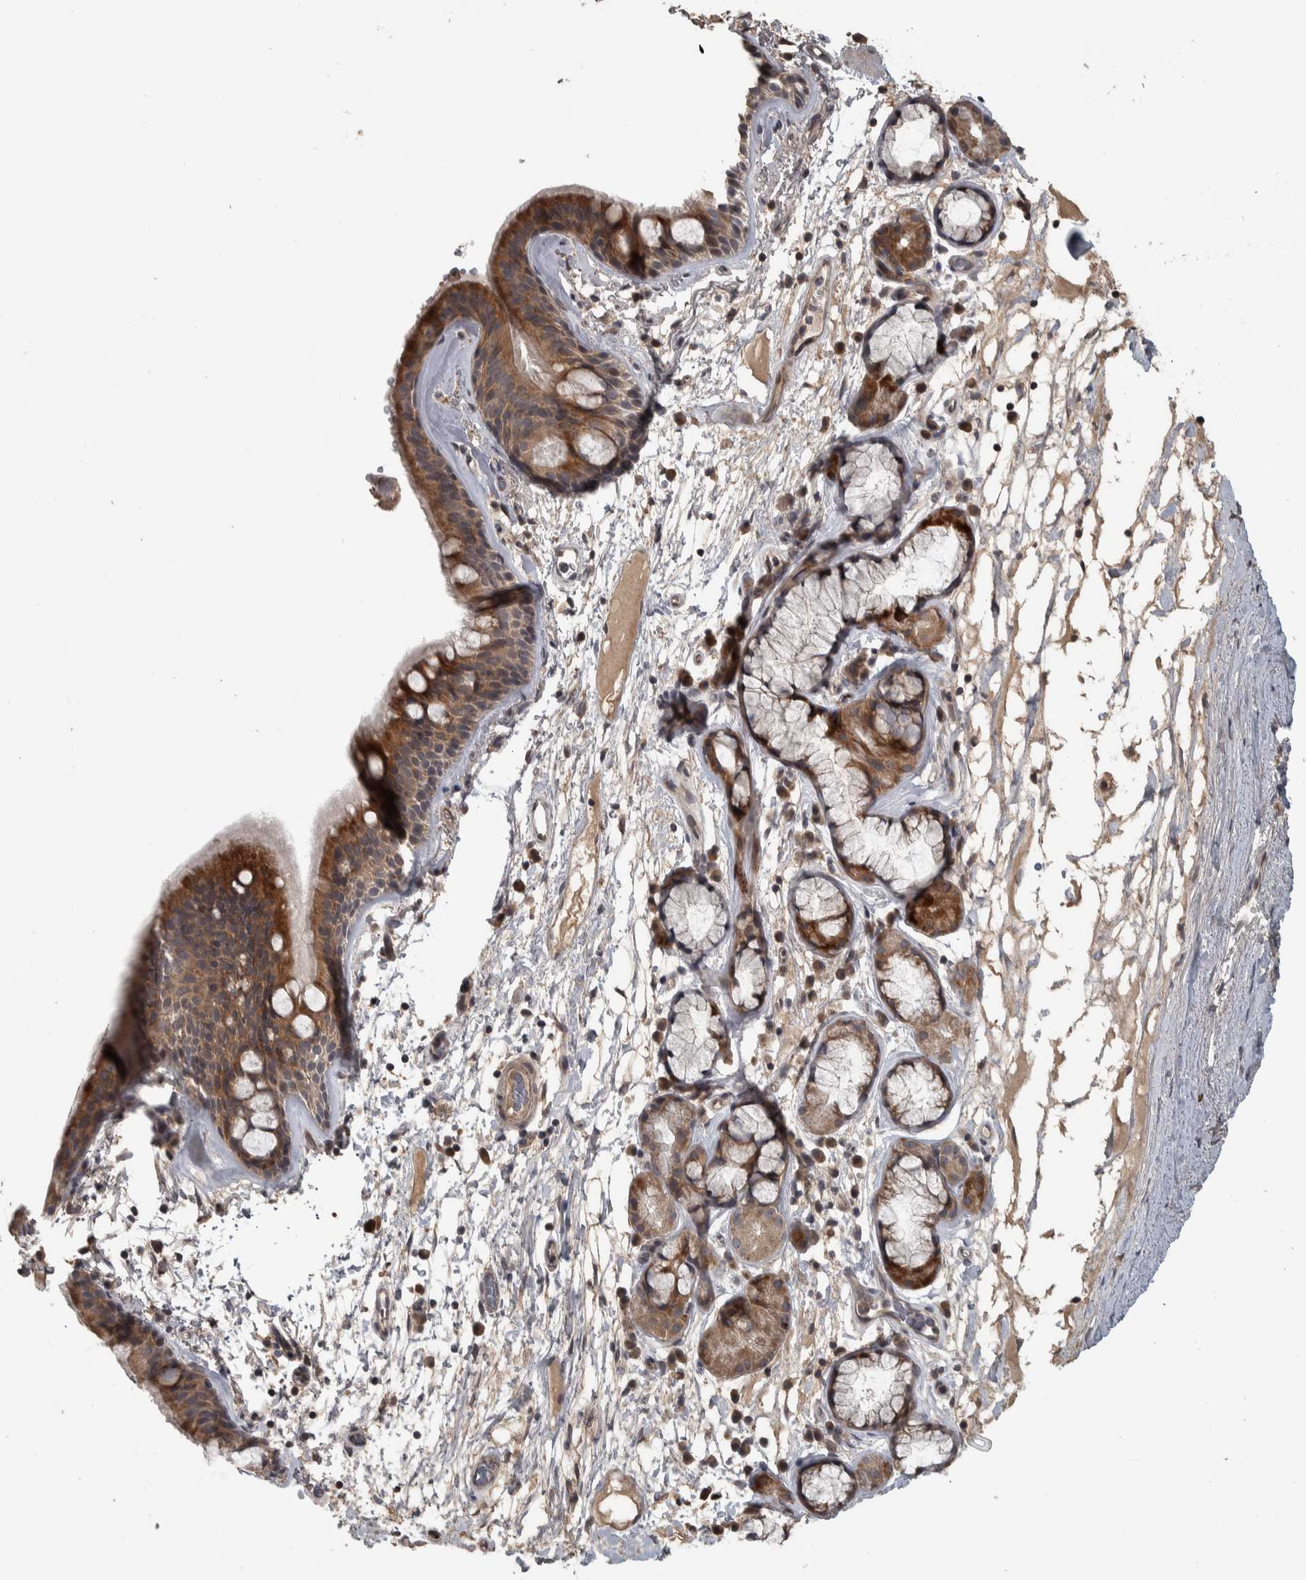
{"staining": {"intensity": "moderate", "quantity": ">75%", "location": "cytoplasmic/membranous"}, "tissue": "bronchus", "cell_type": "Respiratory epithelial cells", "image_type": "normal", "snomed": [{"axis": "morphology", "description": "Normal tissue, NOS"}, {"axis": "topography", "description": "Cartilage tissue"}], "caption": "IHC staining of unremarkable bronchus, which exhibits medium levels of moderate cytoplasmic/membranous positivity in about >75% of respiratory epithelial cells indicating moderate cytoplasmic/membranous protein staining. The staining was performed using DAB (brown) for protein detection and nuclei were counterstained in hematoxylin (blue).", "gene": "ERAL1", "patient": {"sex": "female", "age": 63}}